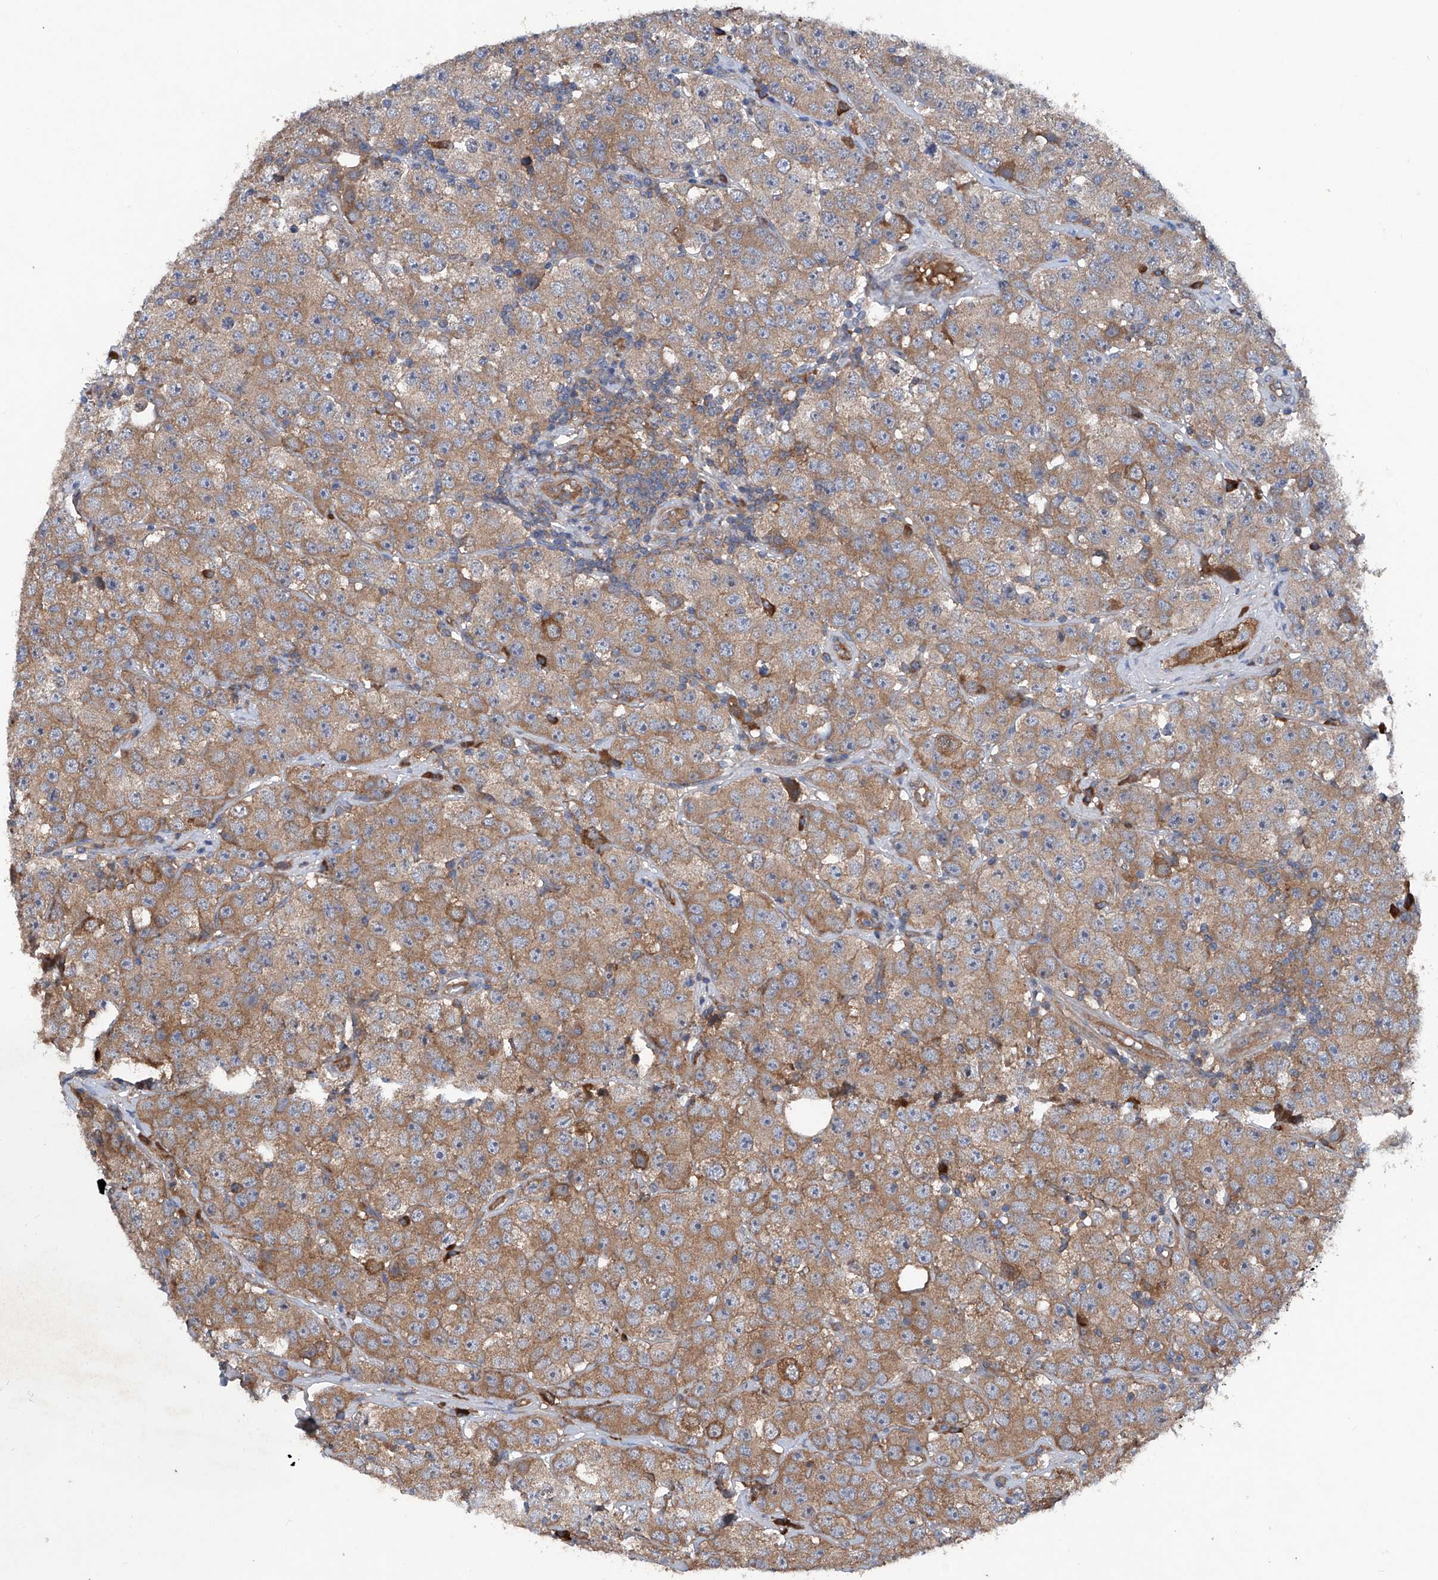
{"staining": {"intensity": "moderate", "quantity": ">75%", "location": "cytoplasmic/membranous"}, "tissue": "testis cancer", "cell_type": "Tumor cells", "image_type": "cancer", "snomed": [{"axis": "morphology", "description": "Seminoma, NOS"}, {"axis": "topography", "description": "Testis"}], "caption": "The image shows staining of testis cancer (seminoma), revealing moderate cytoplasmic/membranous protein expression (brown color) within tumor cells. (DAB (3,3'-diaminobenzidine) IHC with brightfield microscopy, high magnification).", "gene": "ASCC3", "patient": {"sex": "male", "age": 28}}